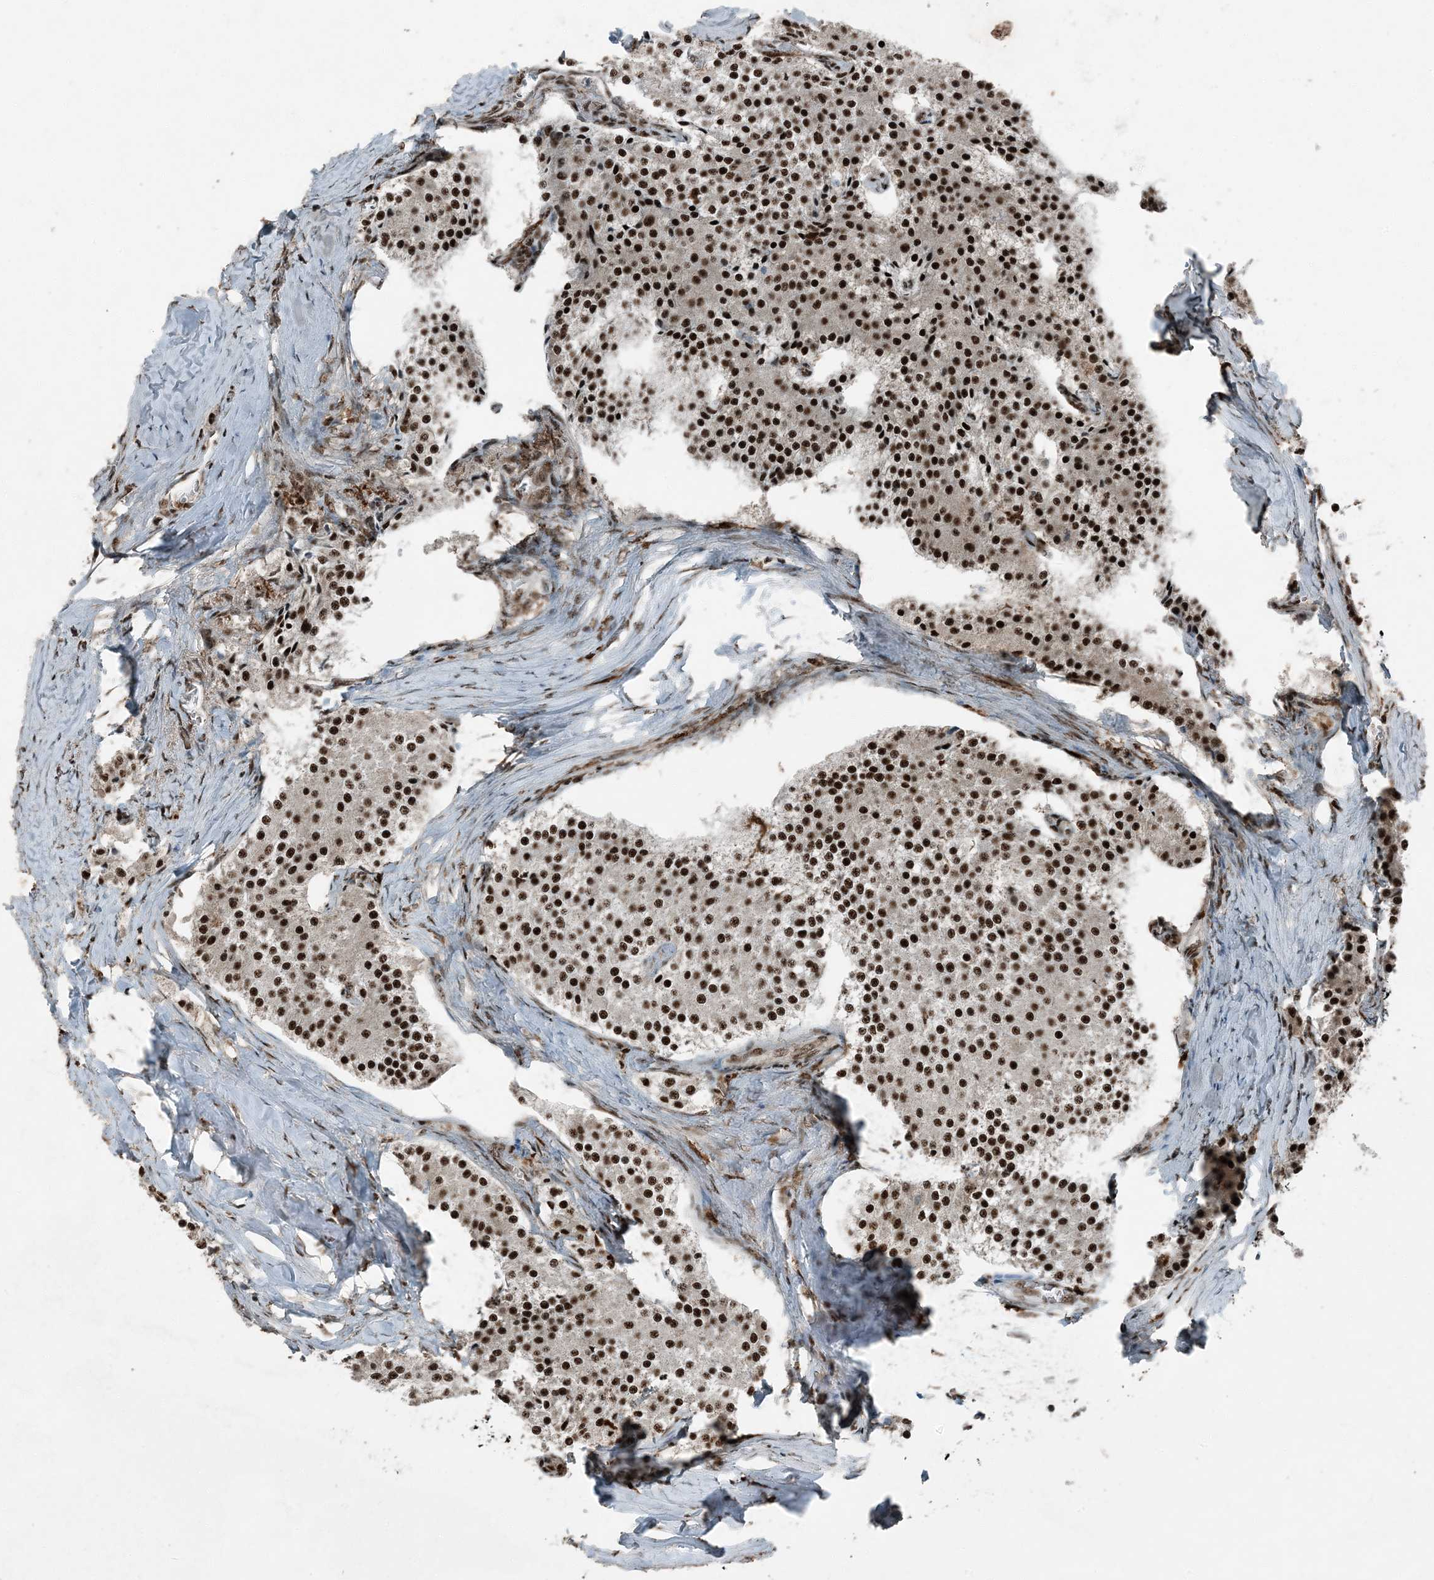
{"staining": {"intensity": "strong", "quantity": ">75%", "location": "nuclear"}, "tissue": "carcinoid", "cell_type": "Tumor cells", "image_type": "cancer", "snomed": [{"axis": "morphology", "description": "Carcinoid, malignant, NOS"}, {"axis": "topography", "description": "Colon"}], "caption": "Carcinoid (malignant) stained with DAB (3,3'-diaminobenzidine) immunohistochemistry exhibits high levels of strong nuclear positivity in about >75% of tumor cells.", "gene": "TADA2B", "patient": {"sex": "female", "age": 52}}